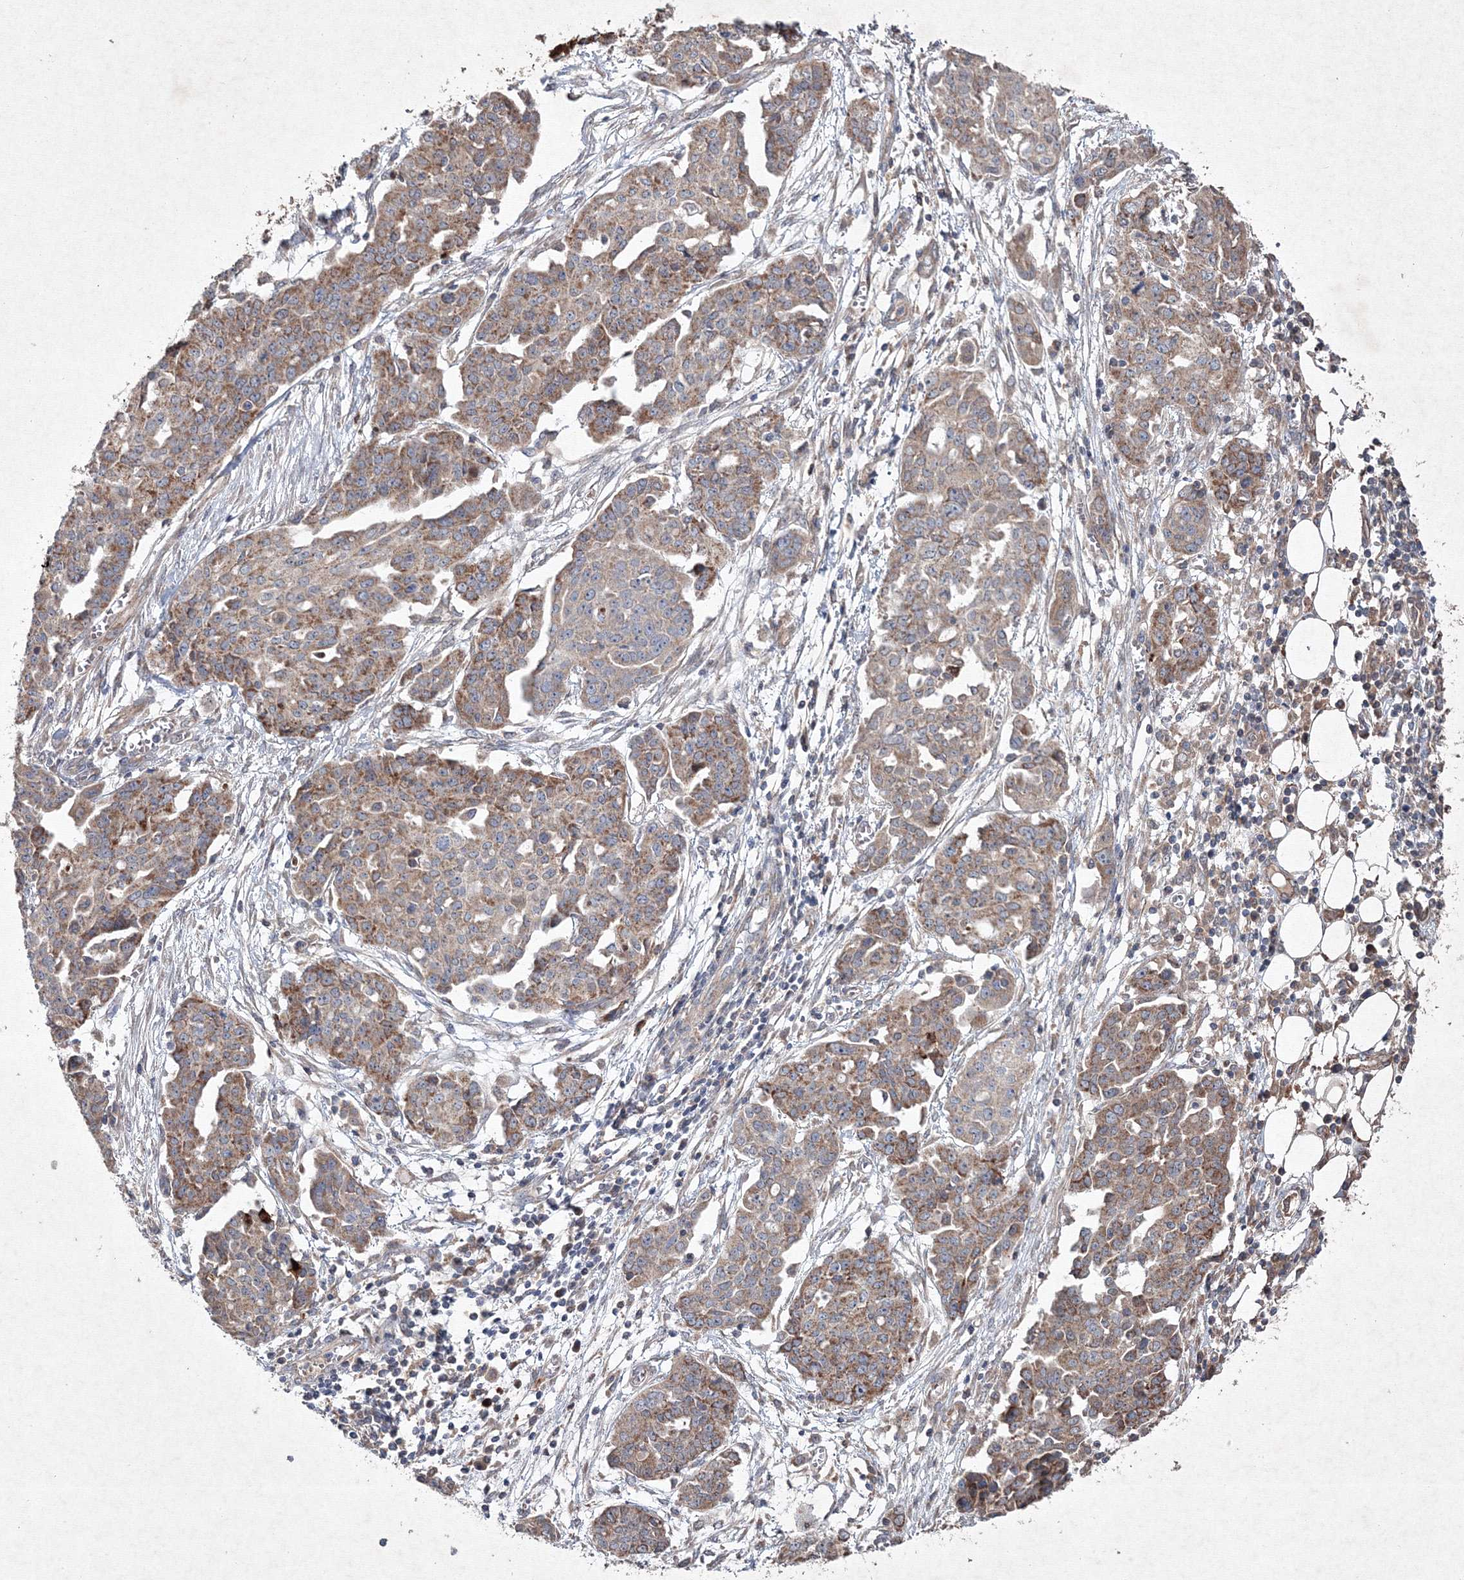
{"staining": {"intensity": "moderate", "quantity": ">75%", "location": "cytoplasmic/membranous"}, "tissue": "ovarian cancer", "cell_type": "Tumor cells", "image_type": "cancer", "snomed": [{"axis": "morphology", "description": "Cystadenocarcinoma, serous, NOS"}, {"axis": "topography", "description": "Soft tissue"}, {"axis": "topography", "description": "Ovary"}], "caption": "Immunohistochemistry of human ovarian cancer exhibits medium levels of moderate cytoplasmic/membranous staining in approximately >75% of tumor cells.", "gene": "GFM1", "patient": {"sex": "female", "age": 57}}